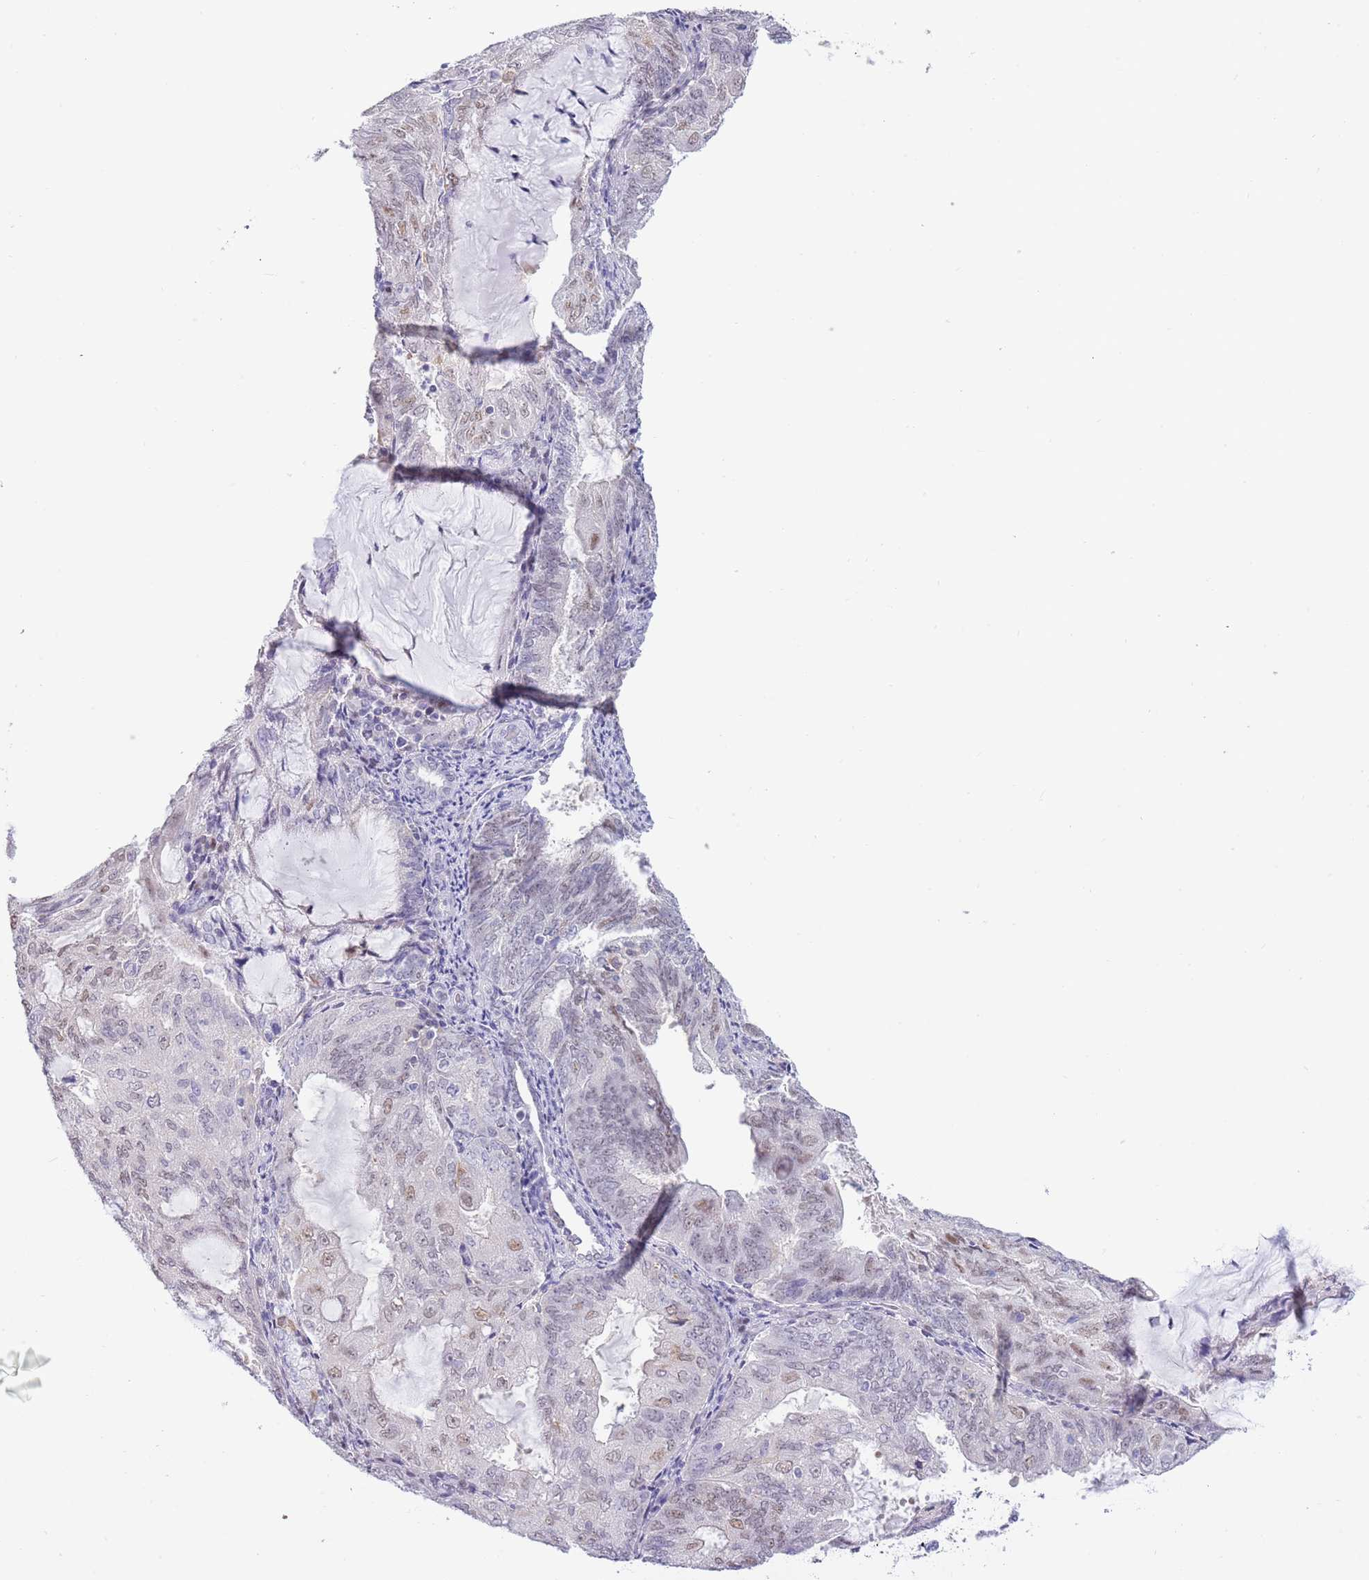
{"staining": {"intensity": "weak", "quantity": "<25%", "location": "nuclear"}, "tissue": "endometrial cancer", "cell_type": "Tumor cells", "image_type": "cancer", "snomed": [{"axis": "morphology", "description": "Adenocarcinoma, NOS"}, {"axis": "topography", "description": "Endometrium"}], "caption": "High magnification brightfield microscopy of endometrial adenocarcinoma stained with DAB (3,3'-diaminobenzidine) (brown) and counterstained with hematoxylin (blue): tumor cells show no significant expression.", "gene": "PPP1R17", "patient": {"sex": "female", "age": 81}}